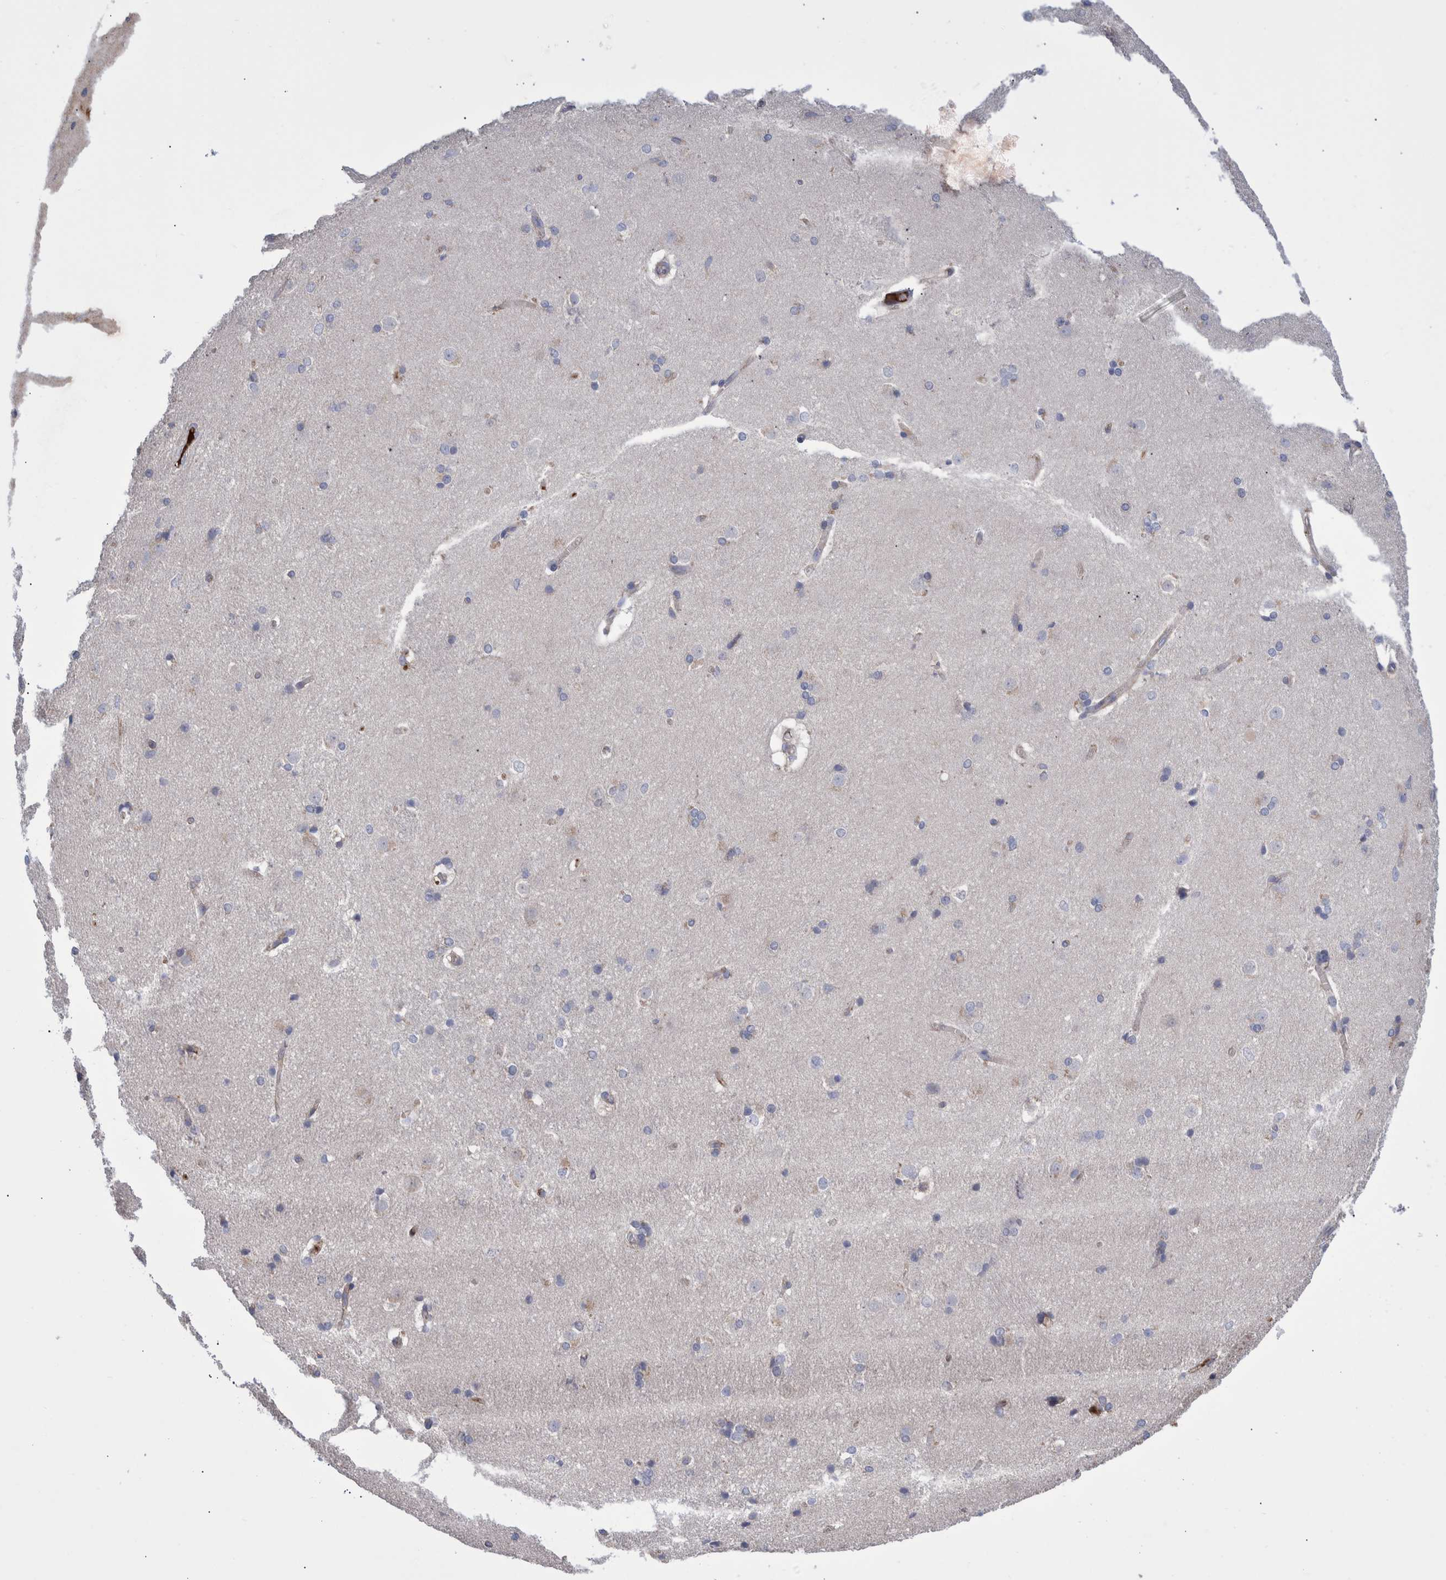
{"staining": {"intensity": "moderate", "quantity": "<25%", "location": "cytoplasmic/membranous"}, "tissue": "caudate", "cell_type": "Glial cells", "image_type": "normal", "snomed": [{"axis": "morphology", "description": "Normal tissue, NOS"}, {"axis": "topography", "description": "Lateral ventricle wall"}], "caption": "High-power microscopy captured an IHC histopathology image of unremarkable caudate, revealing moderate cytoplasmic/membranous expression in approximately <25% of glial cells. (Stains: DAB (3,3'-diaminobenzidine) in brown, nuclei in blue, Microscopy: brightfield microscopy at high magnification).", "gene": "DLL4", "patient": {"sex": "female", "age": 19}}